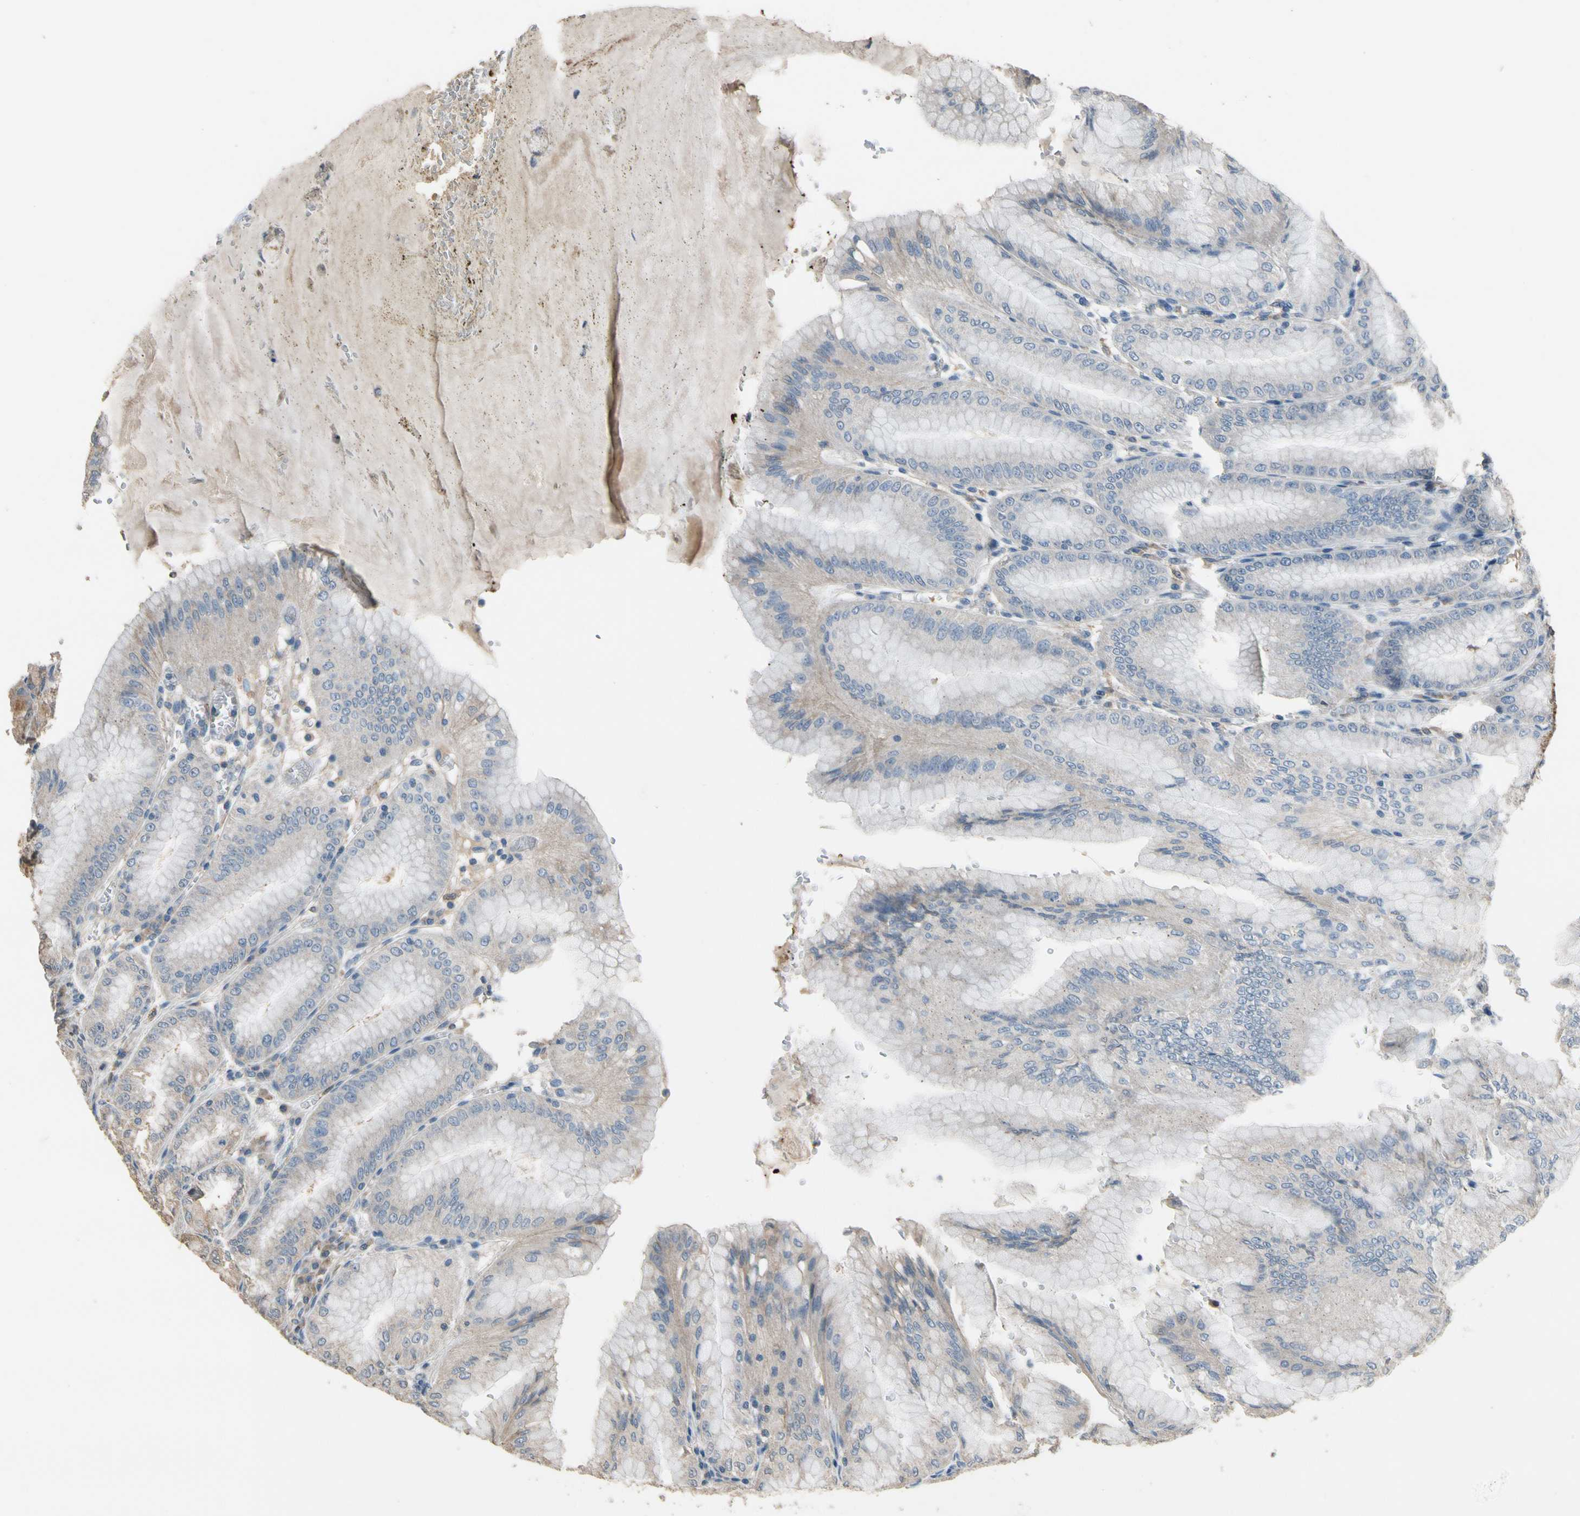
{"staining": {"intensity": "moderate", "quantity": "25%-75%", "location": "cytoplasmic/membranous"}, "tissue": "stomach", "cell_type": "Glandular cells", "image_type": "normal", "snomed": [{"axis": "morphology", "description": "Normal tissue, NOS"}, {"axis": "topography", "description": "Stomach, lower"}], "caption": "Immunohistochemistry (DAB (3,3'-diaminobenzidine)) staining of normal human stomach reveals moderate cytoplasmic/membranous protein staining in about 25%-75% of glandular cells. (brown staining indicates protein expression, while blue staining denotes nuclei).", "gene": "CDH6", "patient": {"sex": "male", "age": 71}}